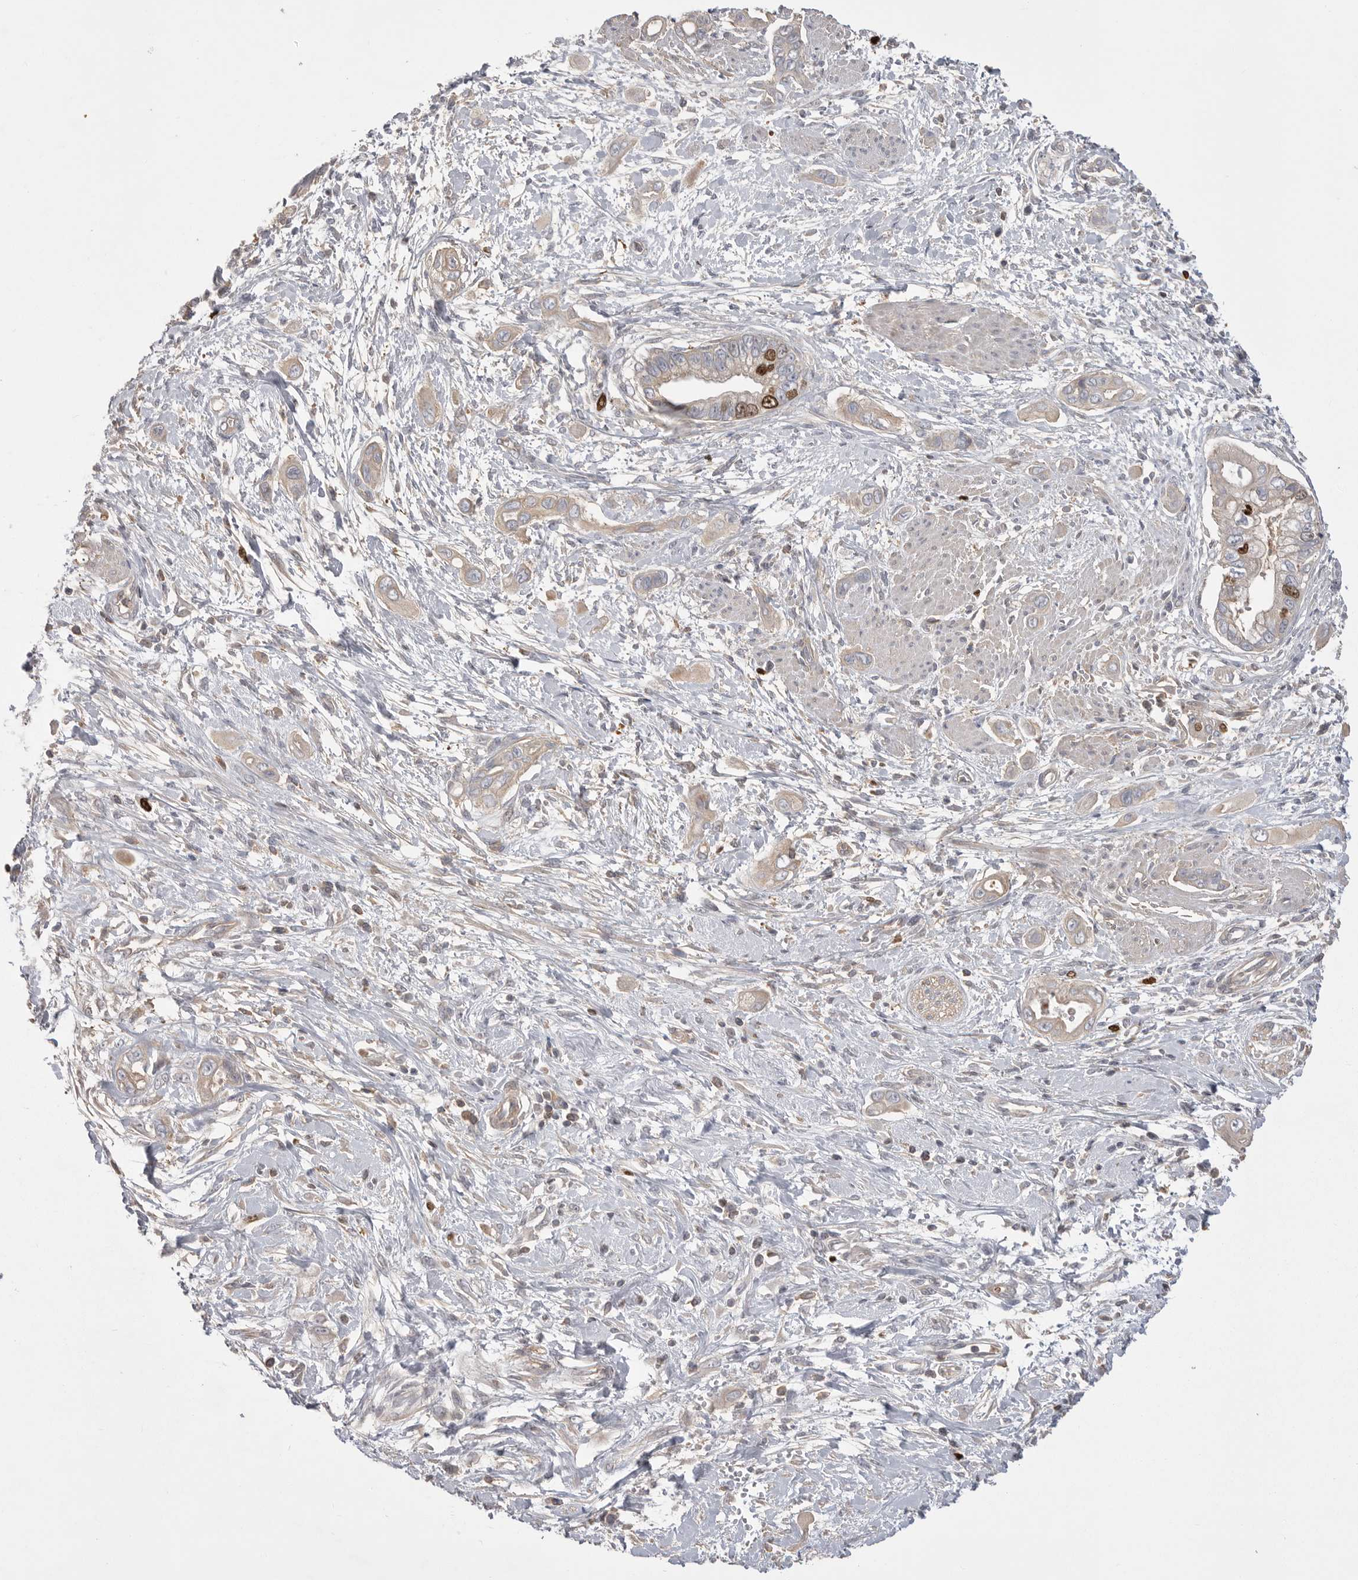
{"staining": {"intensity": "strong", "quantity": "<25%", "location": "nuclear"}, "tissue": "pancreatic cancer", "cell_type": "Tumor cells", "image_type": "cancer", "snomed": [{"axis": "morphology", "description": "Adenocarcinoma, NOS"}, {"axis": "topography", "description": "Pancreas"}], "caption": "A high-resolution micrograph shows immunohistochemistry staining of pancreatic cancer, which displays strong nuclear staining in about <25% of tumor cells. (DAB = brown stain, brightfield microscopy at high magnification).", "gene": "TOP2A", "patient": {"sex": "male", "age": 59}}